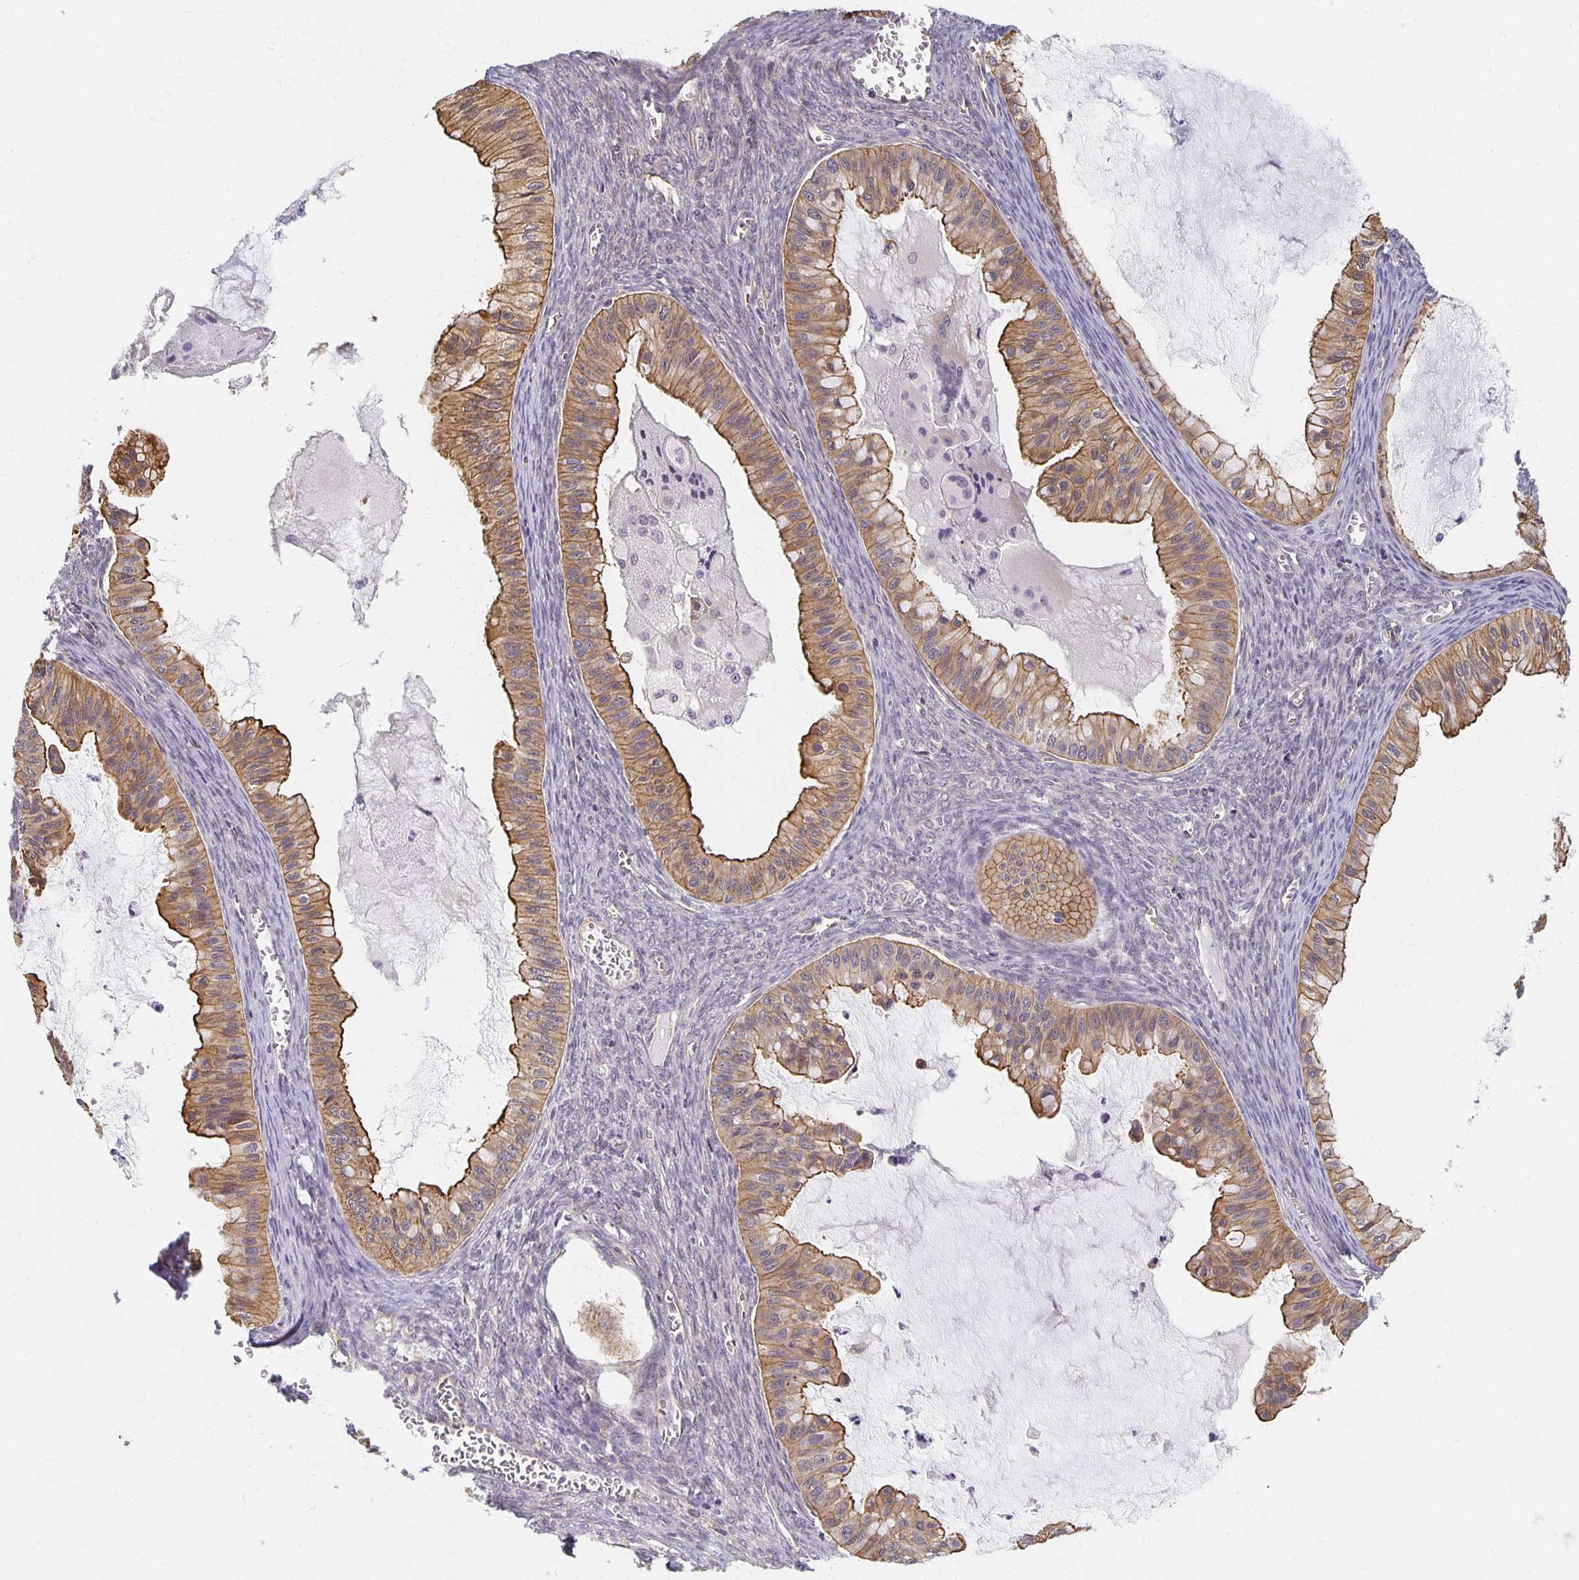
{"staining": {"intensity": "moderate", "quantity": ">75%", "location": "cytoplasmic/membranous"}, "tissue": "ovarian cancer", "cell_type": "Tumor cells", "image_type": "cancer", "snomed": [{"axis": "morphology", "description": "Cystadenocarcinoma, mucinous, NOS"}, {"axis": "topography", "description": "Ovary"}], "caption": "Mucinous cystadenocarcinoma (ovarian) stained for a protein demonstrates moderate cytoplasmic/membranous positivity in tumor cells.", "gene": "SORL1", "patient": {"sex": "female", "age": 72}}